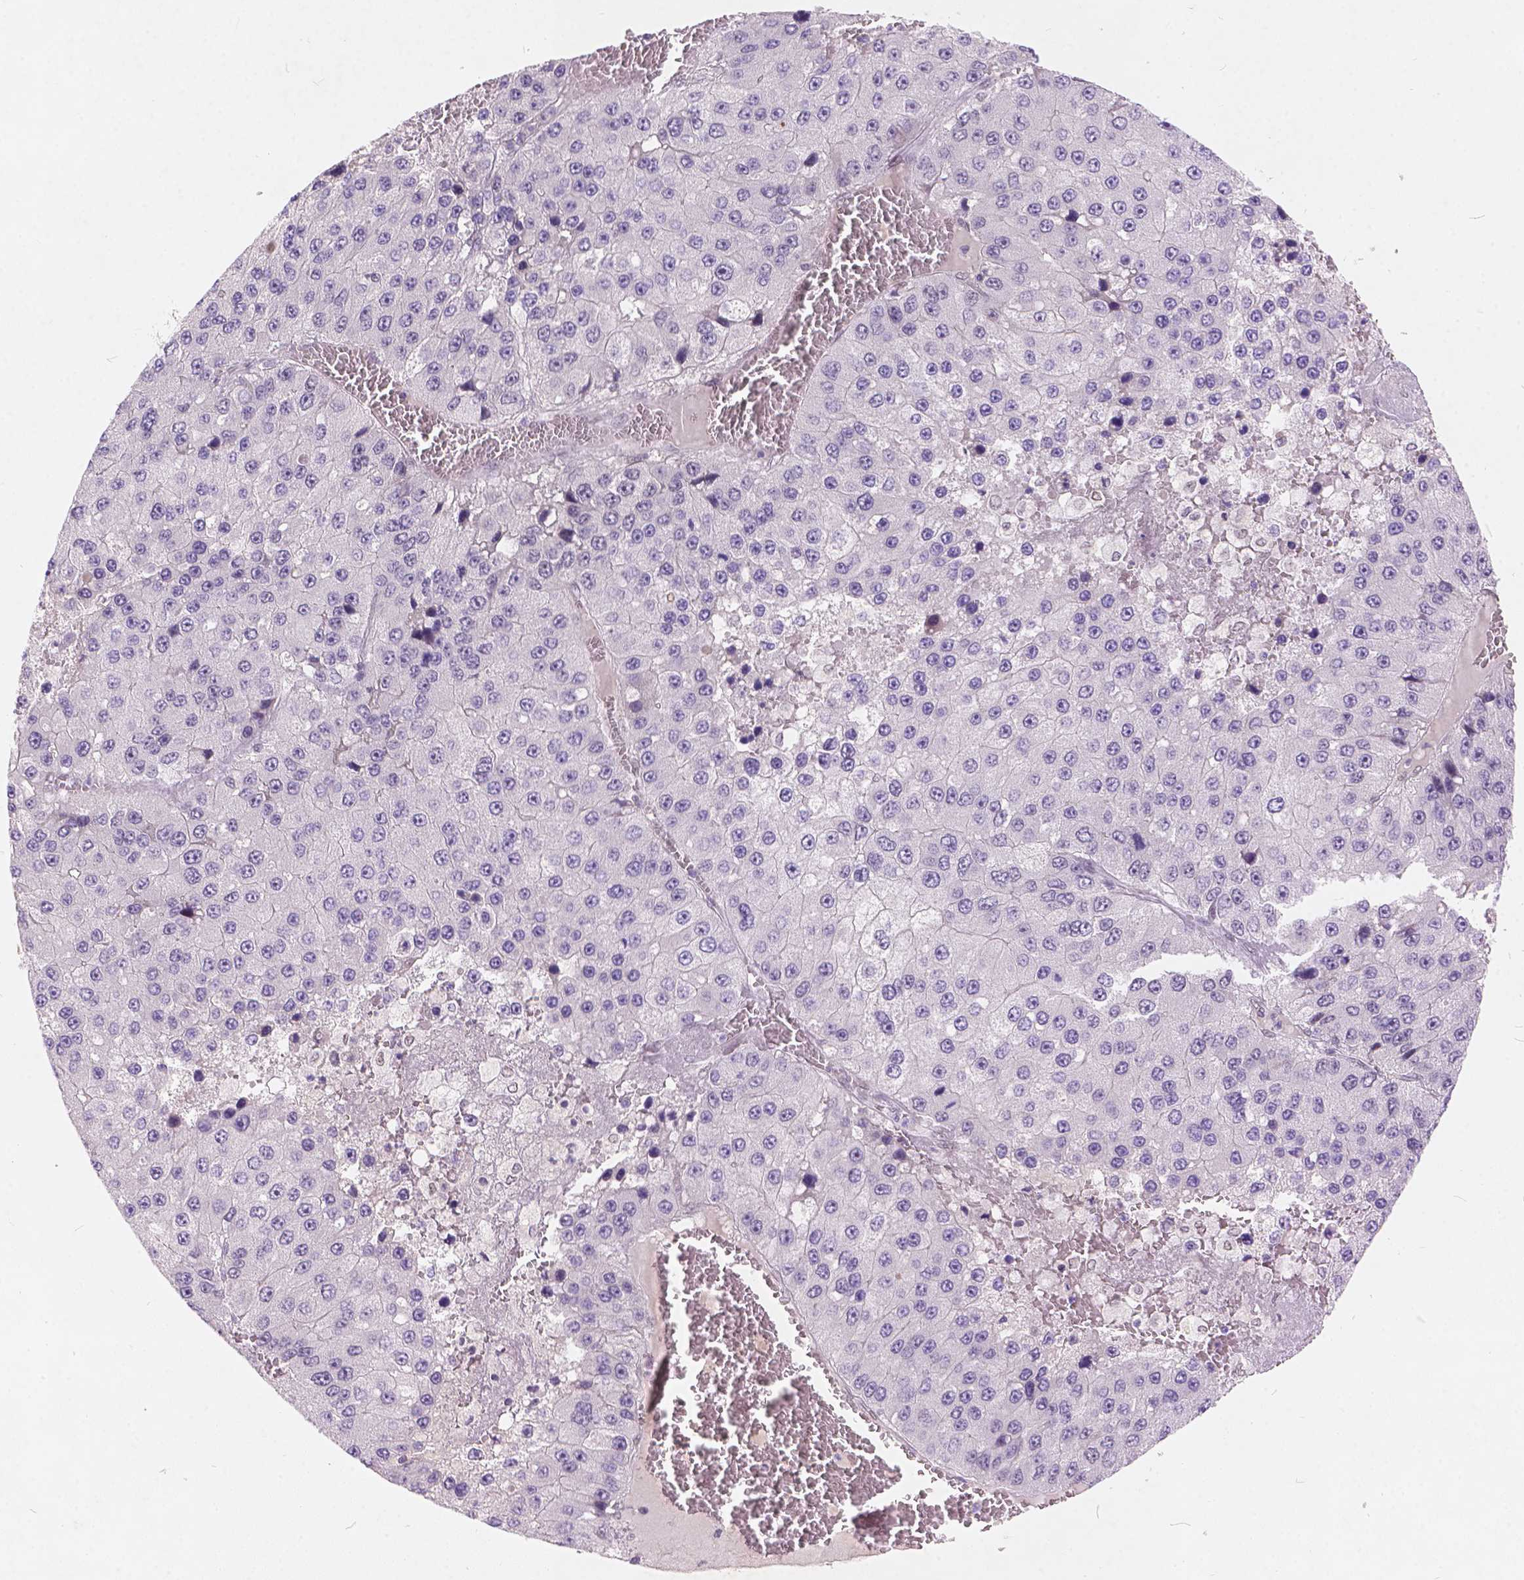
{"staining": {"intensity": "negative", "quantity": "none", "location": "none"}, "tissue": "liver cancer", "cell_type": "Tumor cells", "image_type": "cancer", "snomed": [{"axis": "morphology", "description": "Carcinoma, Hepatocellular, NOS"}, {"axis": "topography", "description": "Liver"}], "caption": "IHC histopathology image of human liver hepatocellular carcinoma stained for a protein (brown), which reveals no staining in tumor cells.", "gene": "FAM53A", "patient": {"sex": "female", "age": 73}}